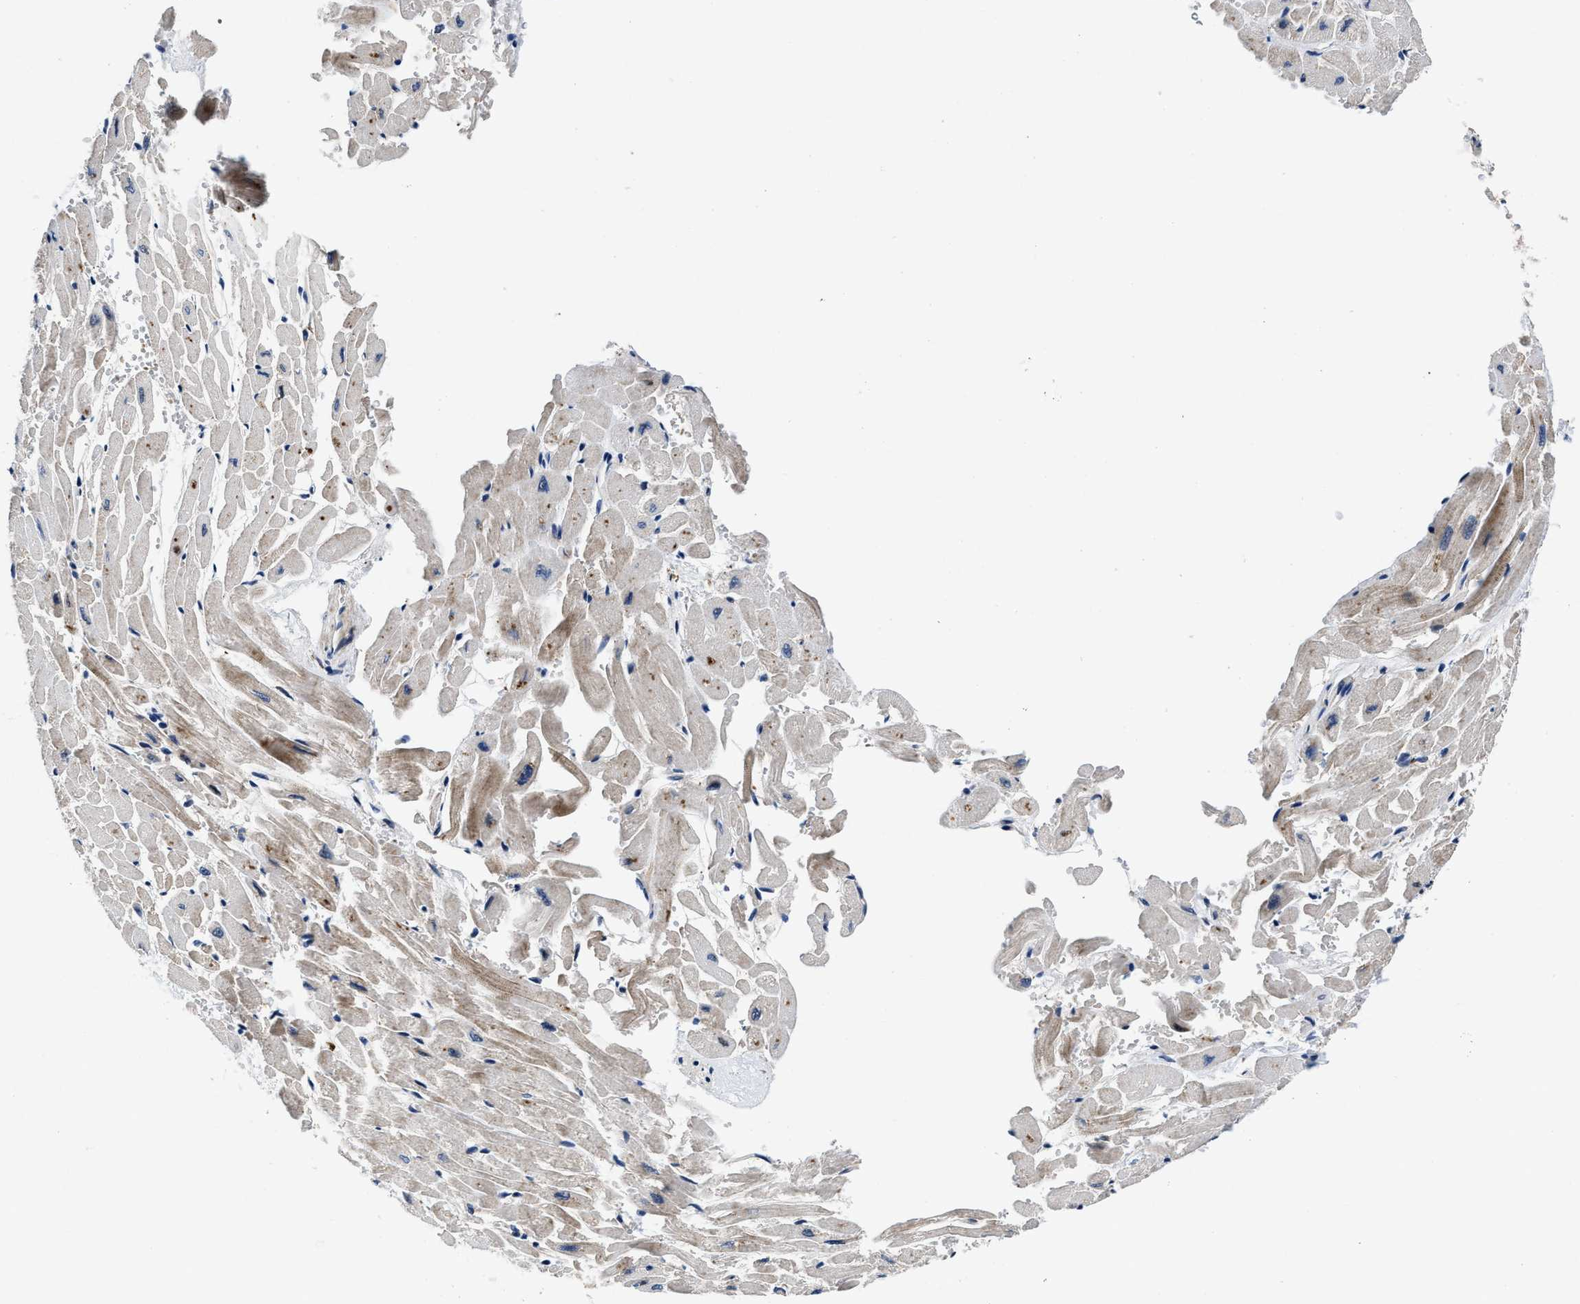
{"staining": {"intensity": "weak", "quantity": "<25%", "location": "cytoplasmic/membranous"}, "tissue": "heart muscle", "cell_type": "Cardiomyocytes", "image_type": "normal", "snomed": [{"axis": "morphology", "description": "Normal tissue, NOS"}, {"axis": "topography", "description": "Heart"}], "caption": "The immunohistochemistry (IHC) photomicrograph has no significant expression in cardiomyocytes of heart muscle. (Stains: DAB (3,3'-diaminobenzidine) immunohistochemistry (IHC) with hematoxylin counter stain, Microscopy: brightfield microscopy at high magnification).", "gene": "C2orf66", "patient": {"sex": "male", "age": 45}}